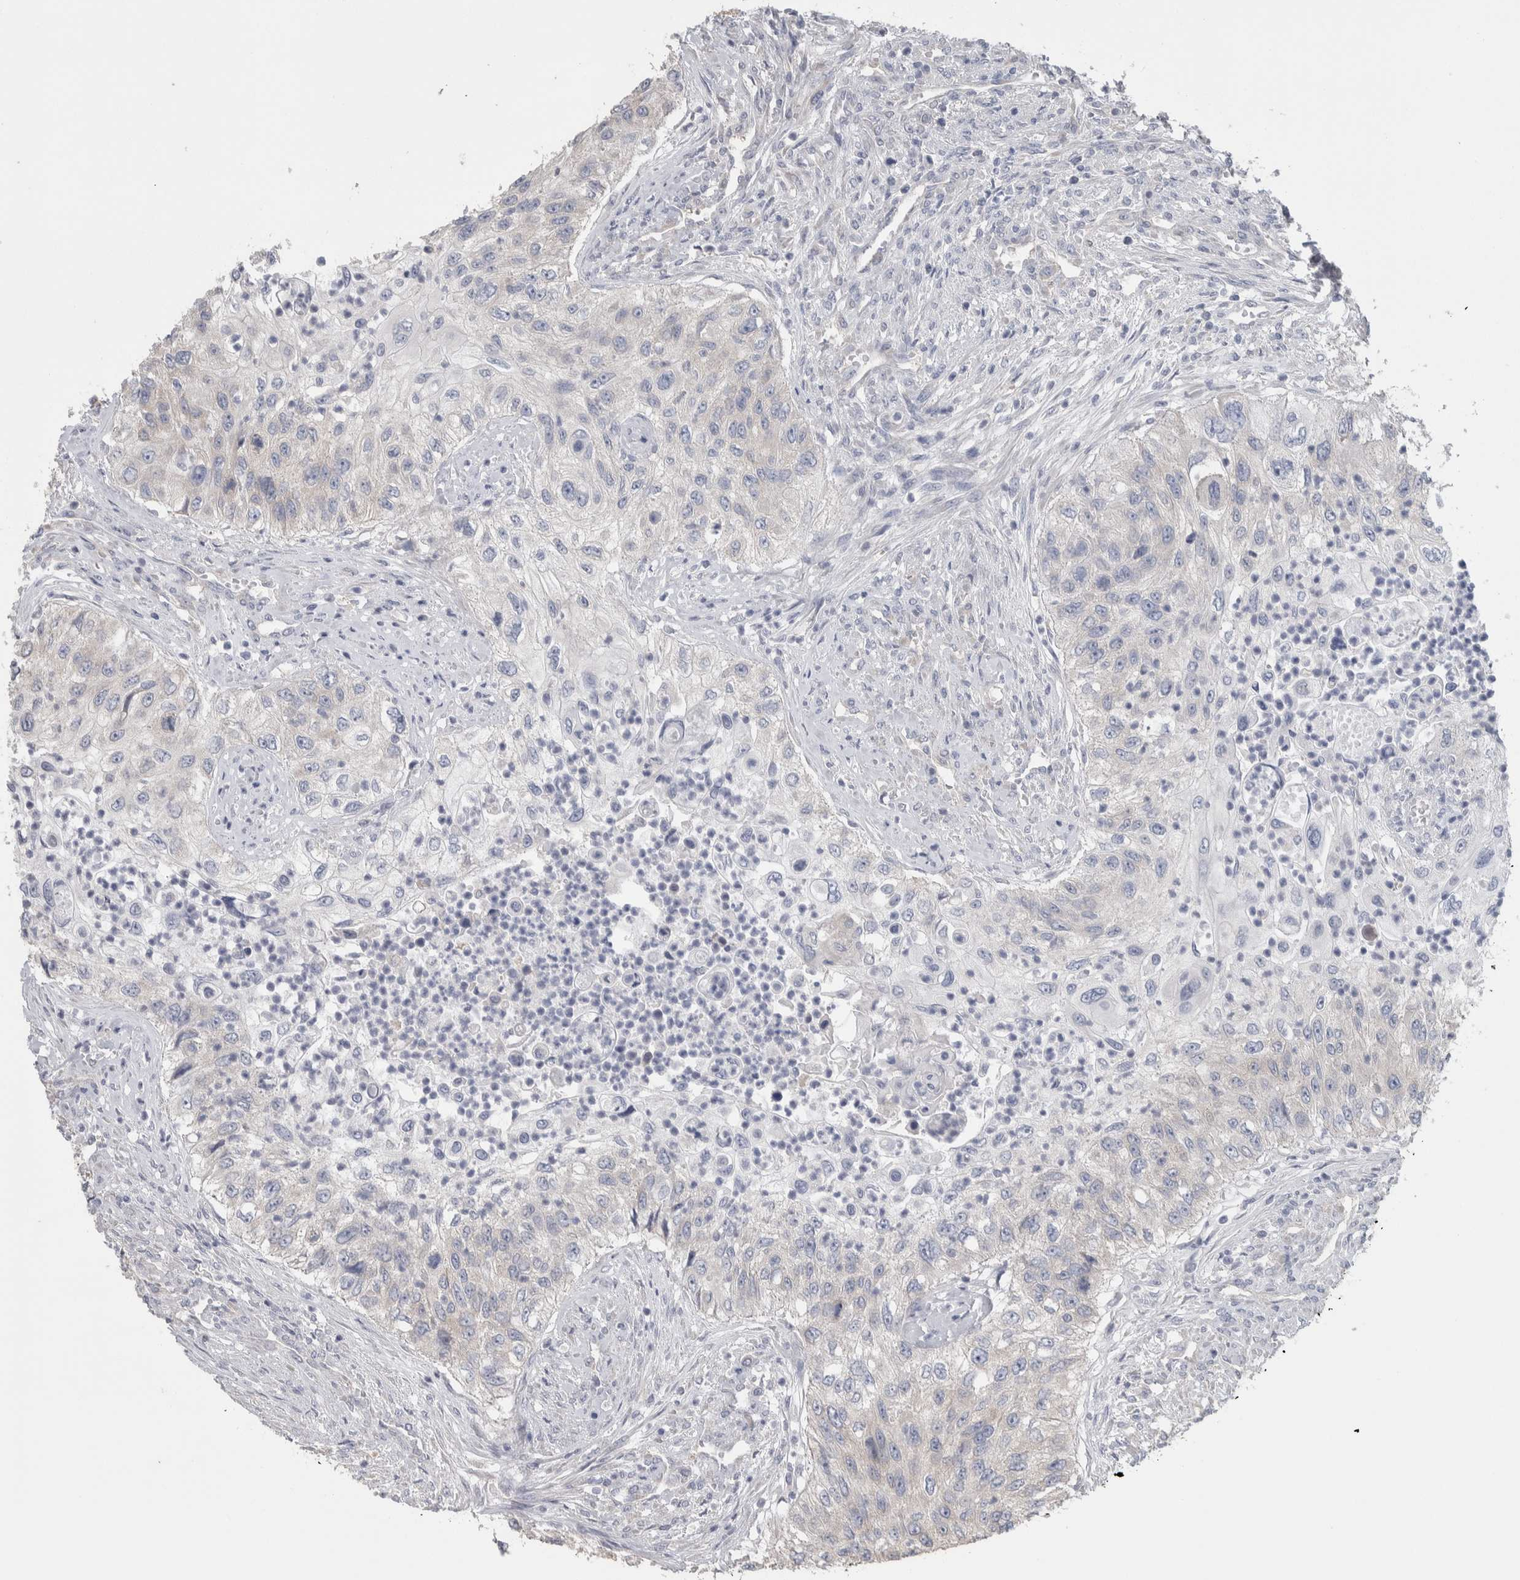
{"staining": {"intensity": "negative", "quantity": "none", "location": "none"}, "tissue": "urothelial cancer", "cell_type": "Tumor cells", "image_type": "cancer", "snomed": [{"axis": "morphology", "description": "Urothelial carcinoma, High grade"}, {"axis": "topography", "description": "Urinary bladder"}], "caption": "A histopathology image of urothelial cancer stained for a protein displays no brown staining in tumor cells.", "gene": "GPHN", "patient": {"sex": "female", "age": 60}}